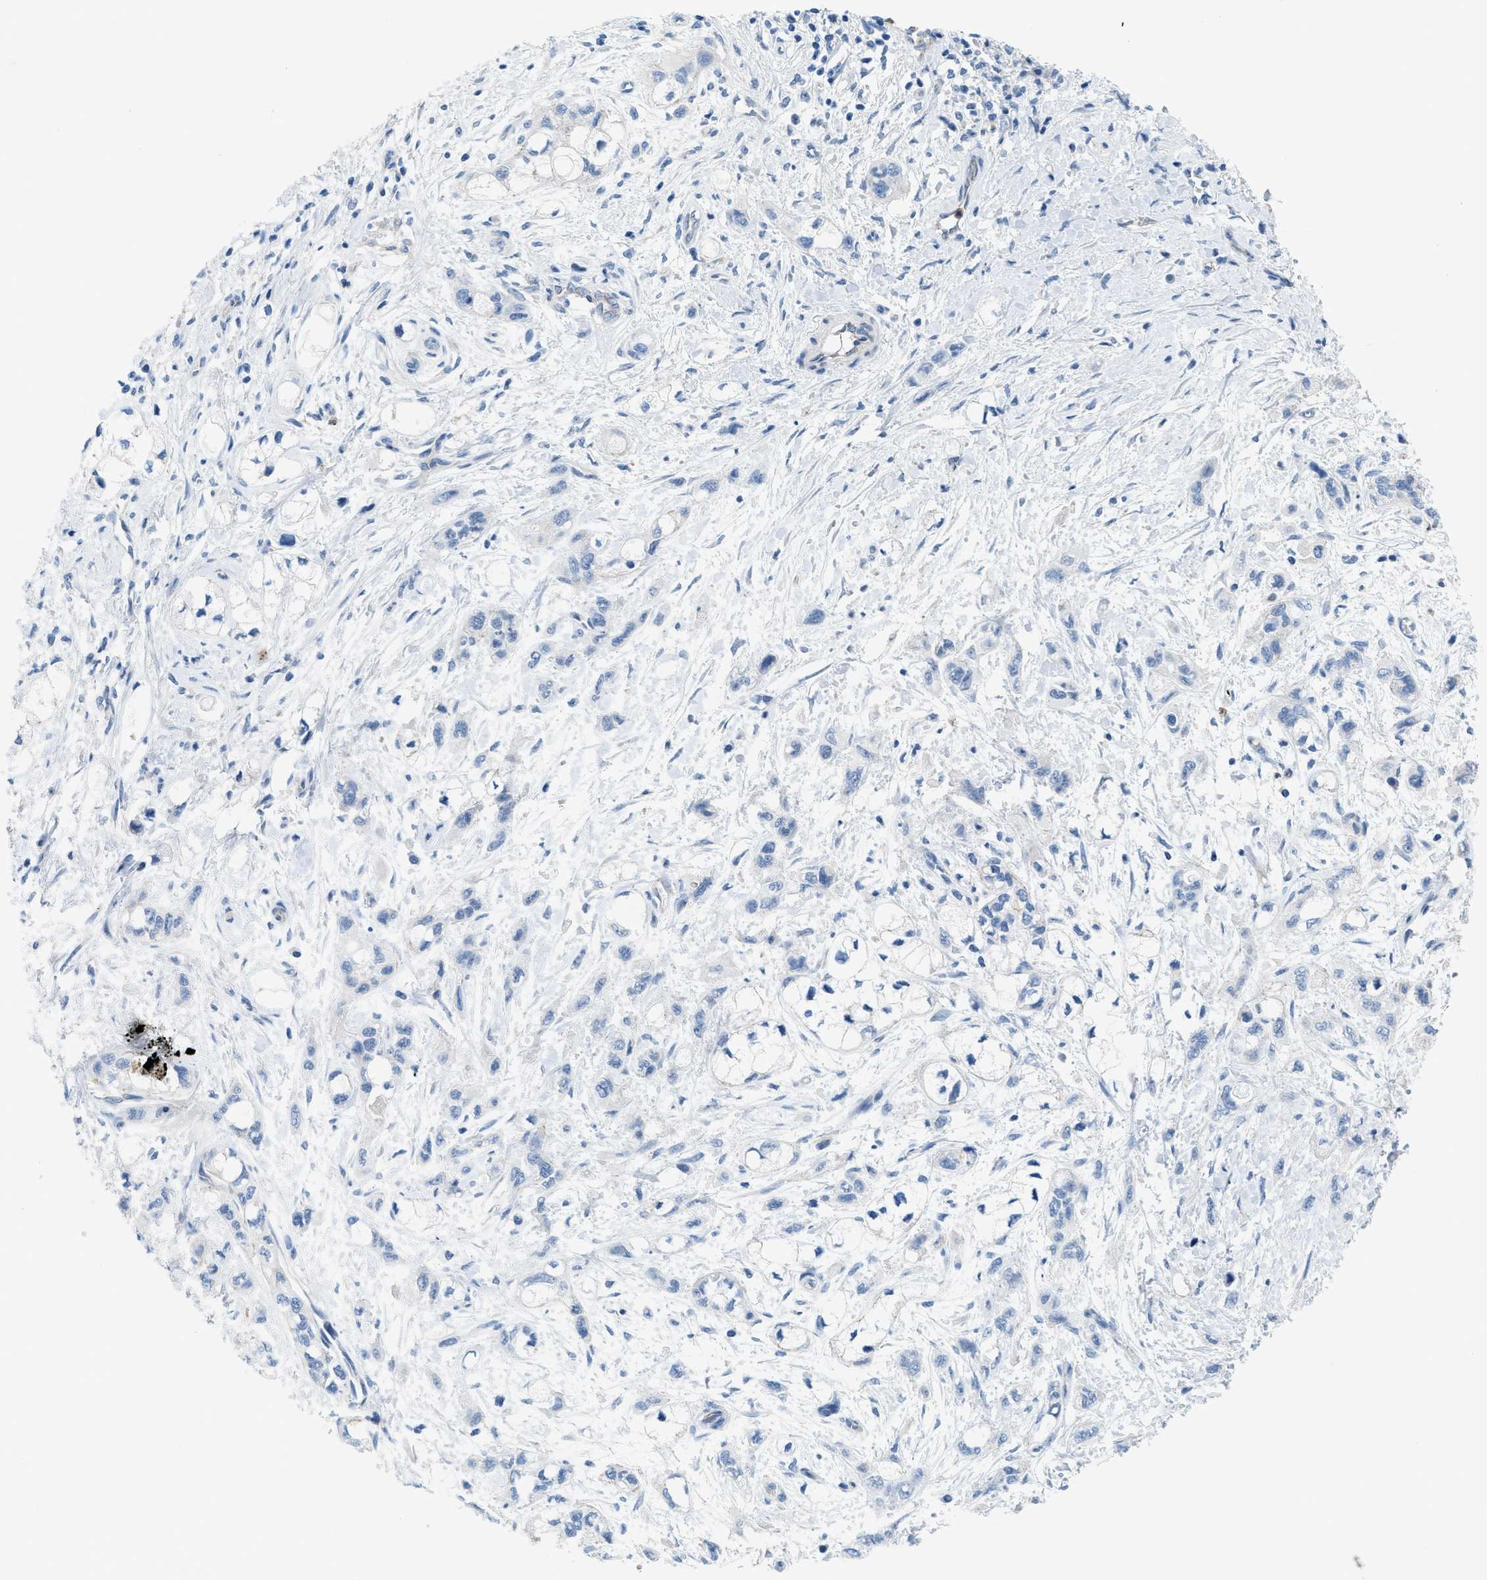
{"staining": {"intensity": "negative", "quantity": "none", "location": "none"}, "tissue": "pancreatic cancer", "cell_type": "Tumor cells", "image_type": "cancer", "snomed": [{"axis": "morphology", "description": "Adenocarcinoma, NOS"}, {"axis": "topography", "description": "Pancreas"}], "caption": "Immunohistochemistry (IHC) histopathology image of adenocarcinoma (pancreatic) stained for a protein (brown), which exhibits no staining in tumor cells. (Stains: DAB (3,3'-diaminobenzidine) IHC with hematoxylin counter stain, Microscopy: brightfield microscopy at high magnification).", "gene": "CRB3", "patient": {"sex": "male", "age": 74}}